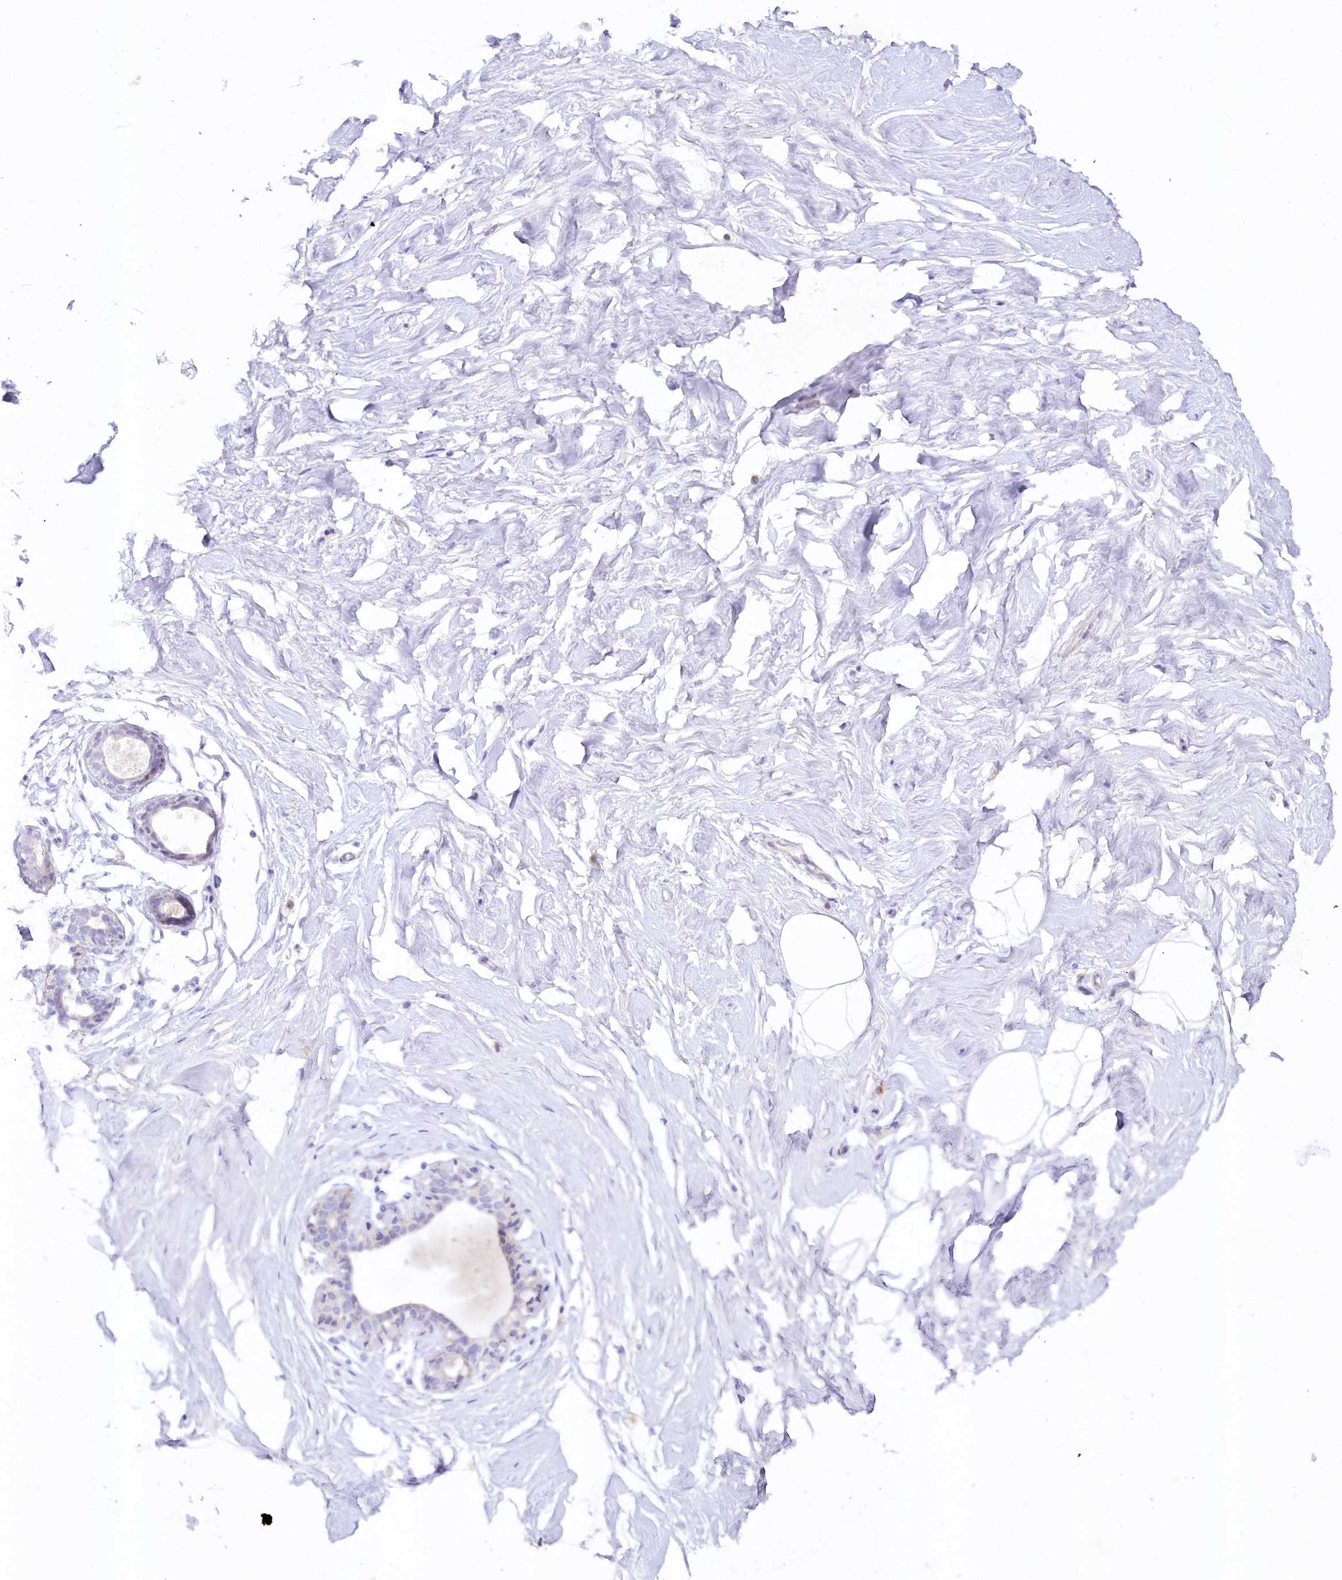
{"staining": {"intensity": "negative", "quantity": "none", "location": "none"}, "tissue": "breast", "cell_type": "Adipocytes", "image_type": "normal", "snomed": [{"axis": "morphology", "description": "Normal tissue, NOS"}, {"axis": "morphology", "description": "Adenoma, NOS"}, {"axis": "topography", "description": "Breast"}], "caption": "High power microscopy image of an IHC image of normal breast, revealing no significant expression in adipocytes. The staining was performed using DAB (3,3'-diaminobenzidine) to visualize the protein expression in brown, while the nuclei were stained in blue with hematoxylin (Magnification: 20x).", "gene": "ALDH3B1", "patient": {"sex": "female", "age": 23}}